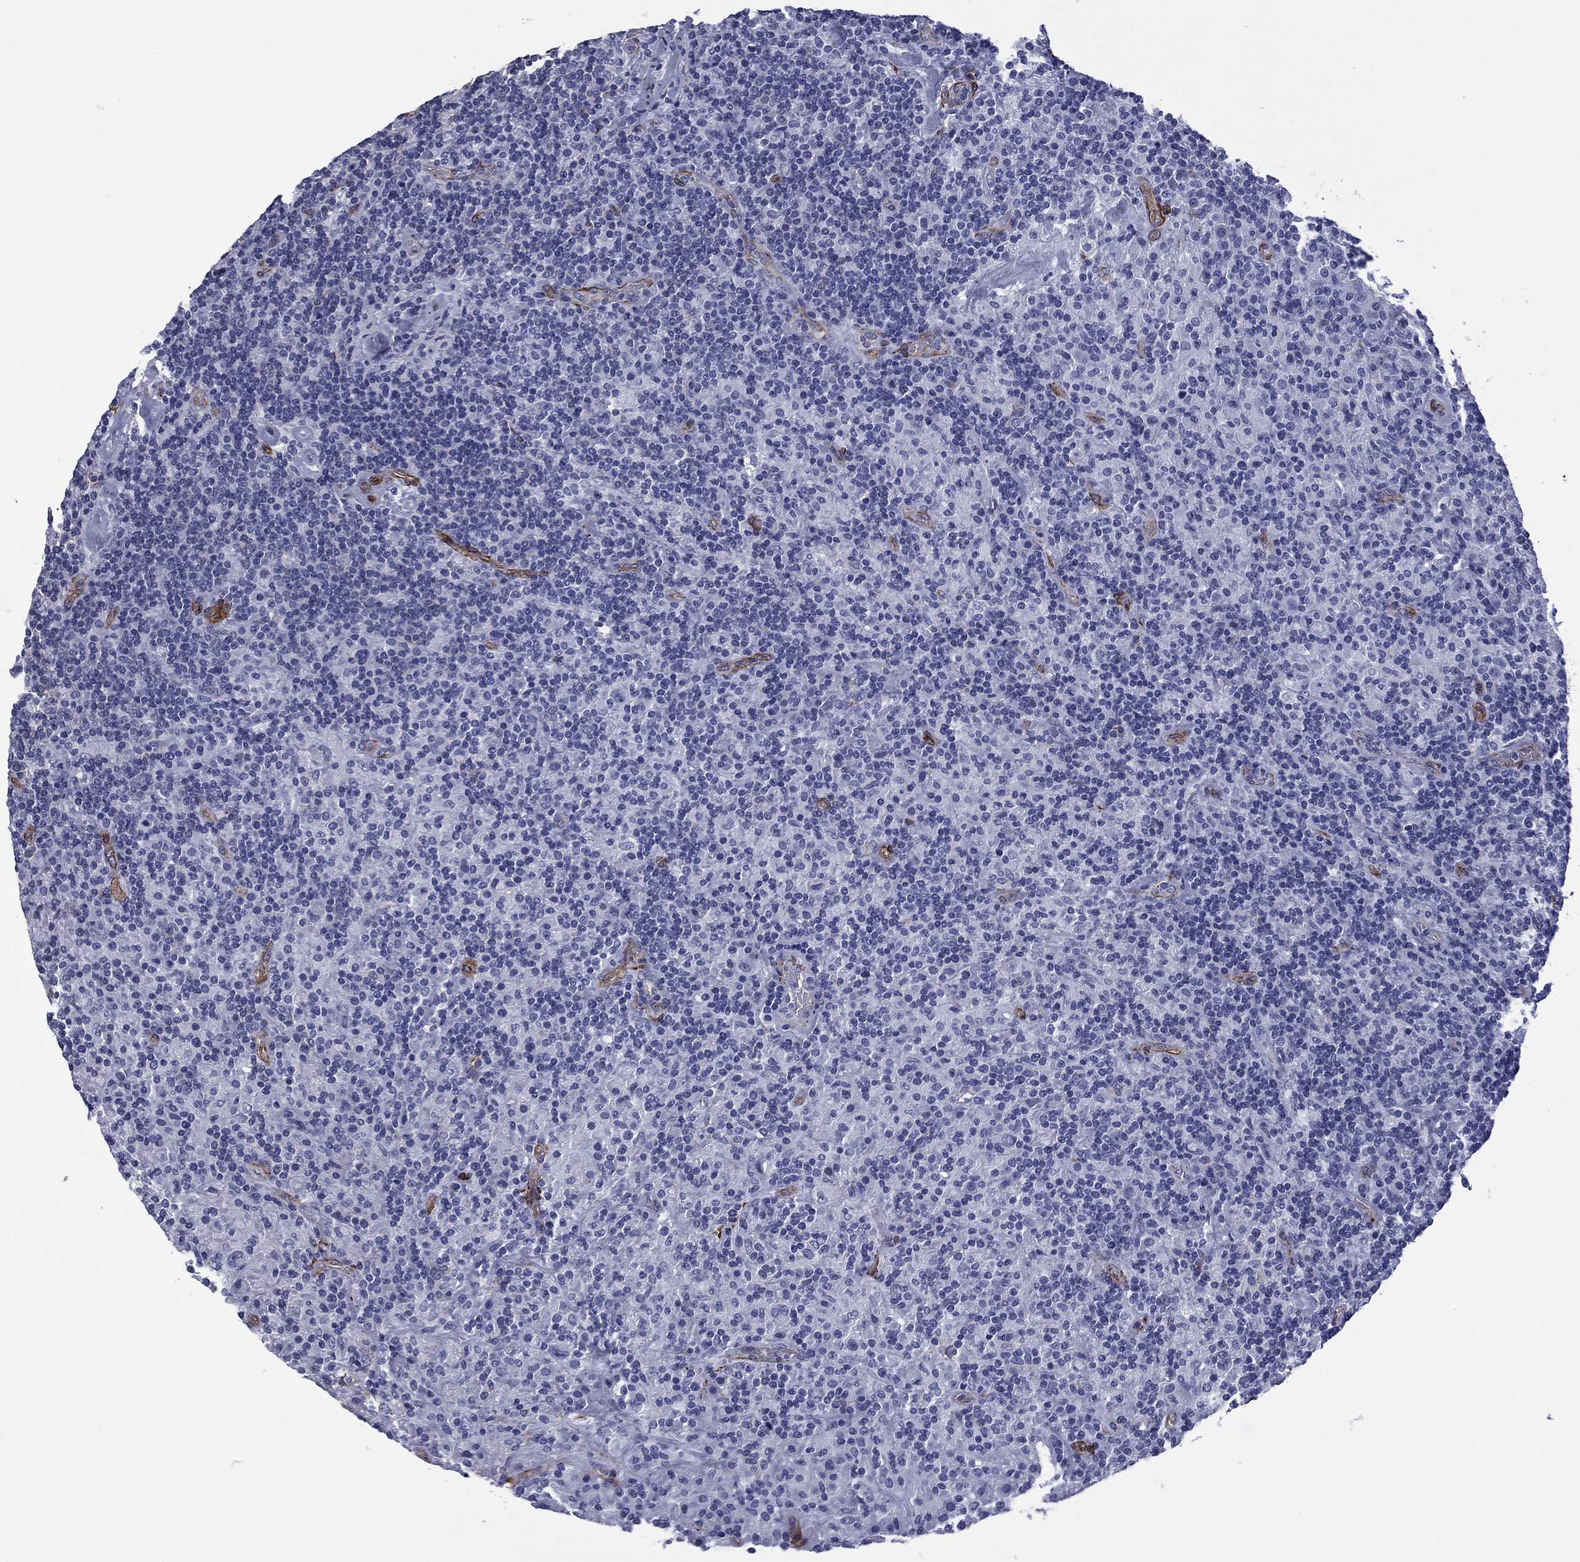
{"staining": {"intensity": "negative", "quantity": "none", "location": "none"}, "tissue": "lymphoma", "cell_type": "Tumor cells", "image_type": "cancer", "snomed": [{"axis": "morphology", "description": "Hodgkin's disease, NOS"}, {"axis": "topography", "description": "Lymph node"}], "caption": "The photomicrograph demonstrates no significant expression in tumor cells of lymphoma. Nuclei are stained in blue.", "gene": "CAVIN3", "patient": {"sex": "male", "age": 70}}